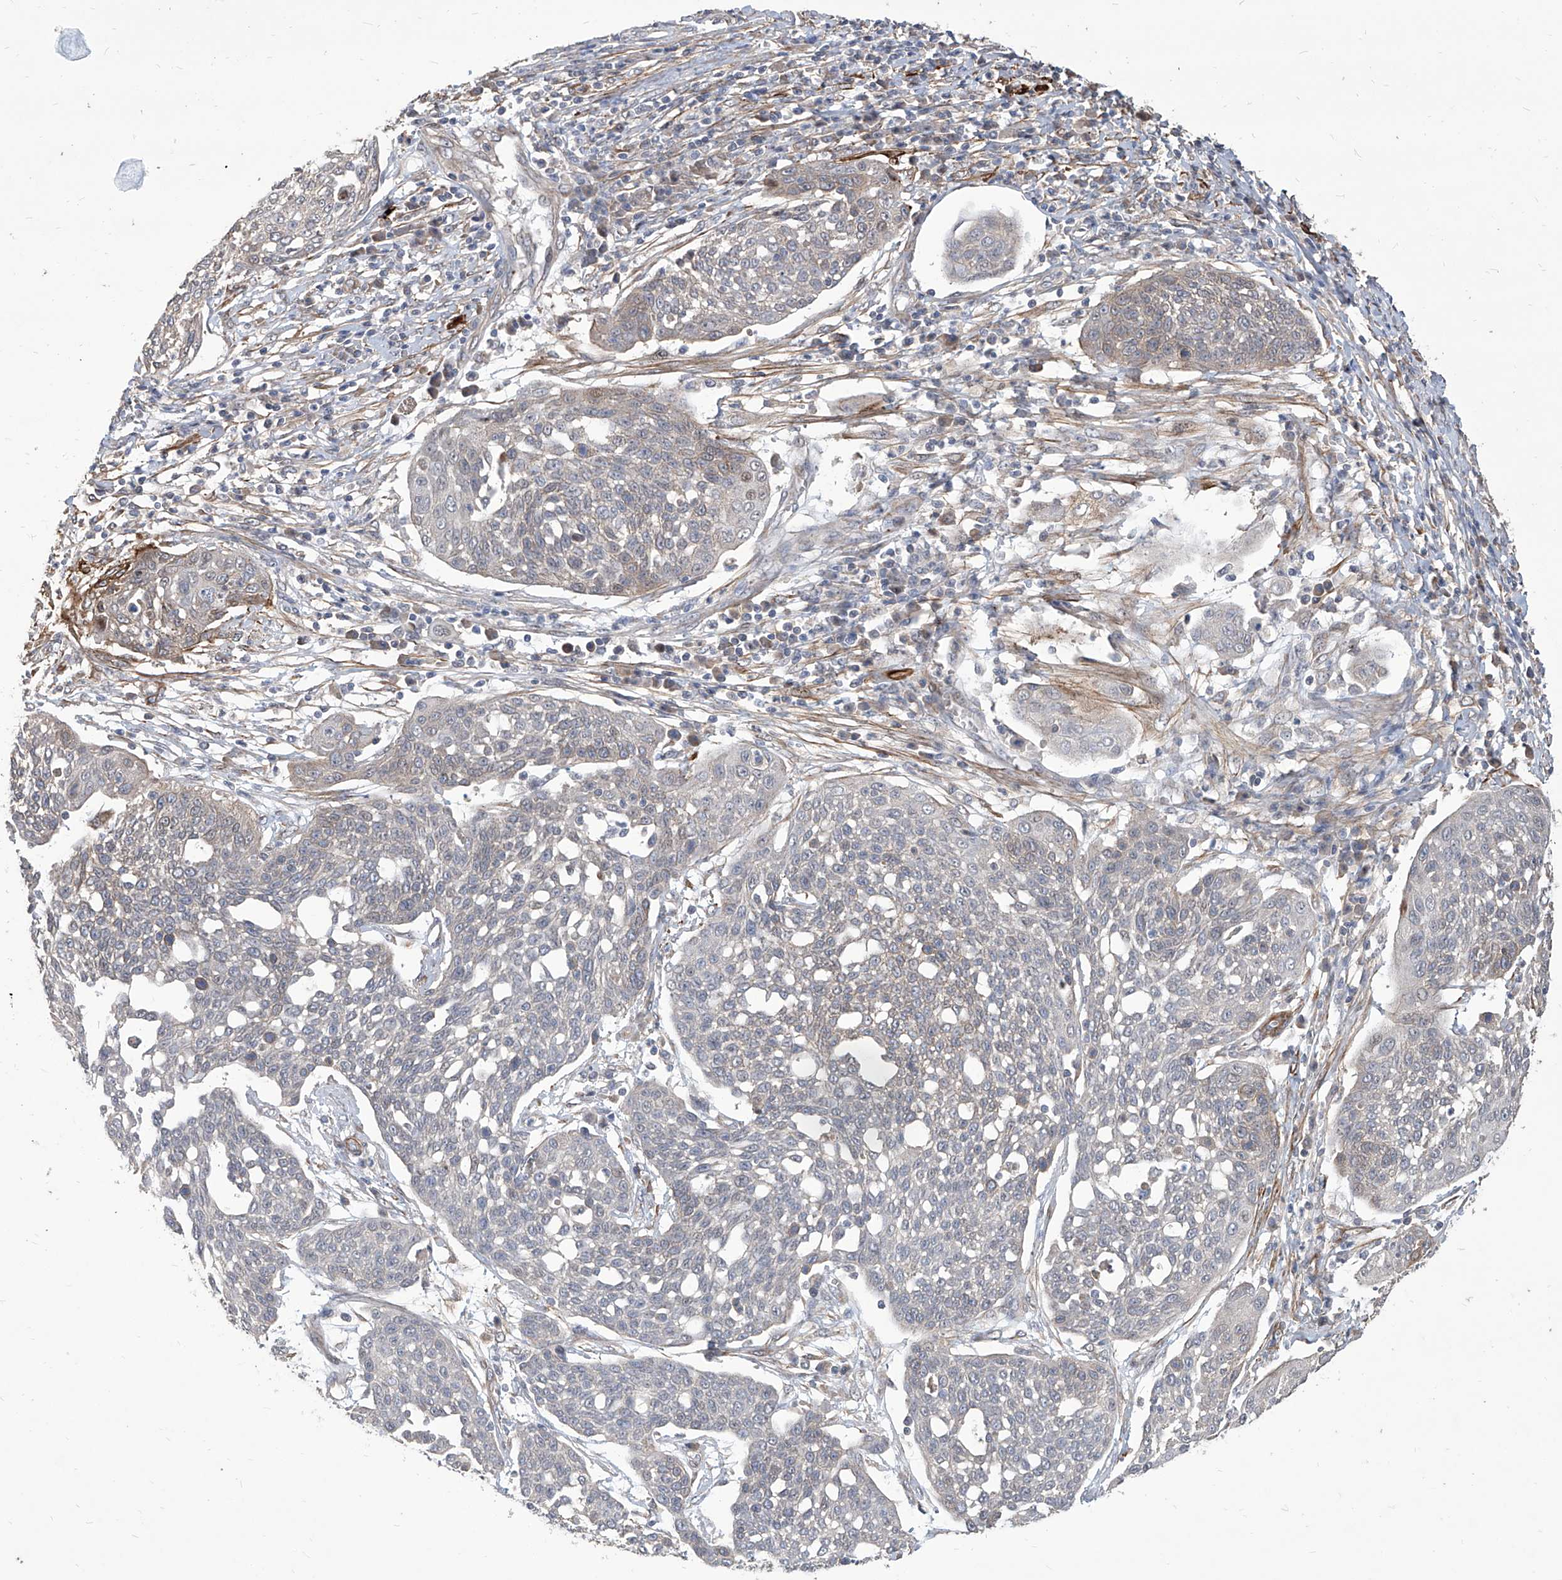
{"staining": {"intensity": "moderate", "quantity": "25%-75%", "location": "cytoplasmic/membranous"}, "tissue": "cervical cancer", "cell_type": "Tumor cells", "image_type": "cancer", "snomed": [{"axis": "morphology", "description": "Squamous cell carcinoma, NOS"}, {"axis": "topography", "description": "Cervix"}], "caption": "DAB (3,3'-diaminobenzidine) immunohistochemical staining of human cervical cancer displays moderate cytoplasmic/membranous protein positivity in approximately 25%-75% of tumor cells. (DAB = brown stain, brightfield microscopy at high magnification).", "gene": "FAM83B", "patient": {"sex": "female", "age": 34}}